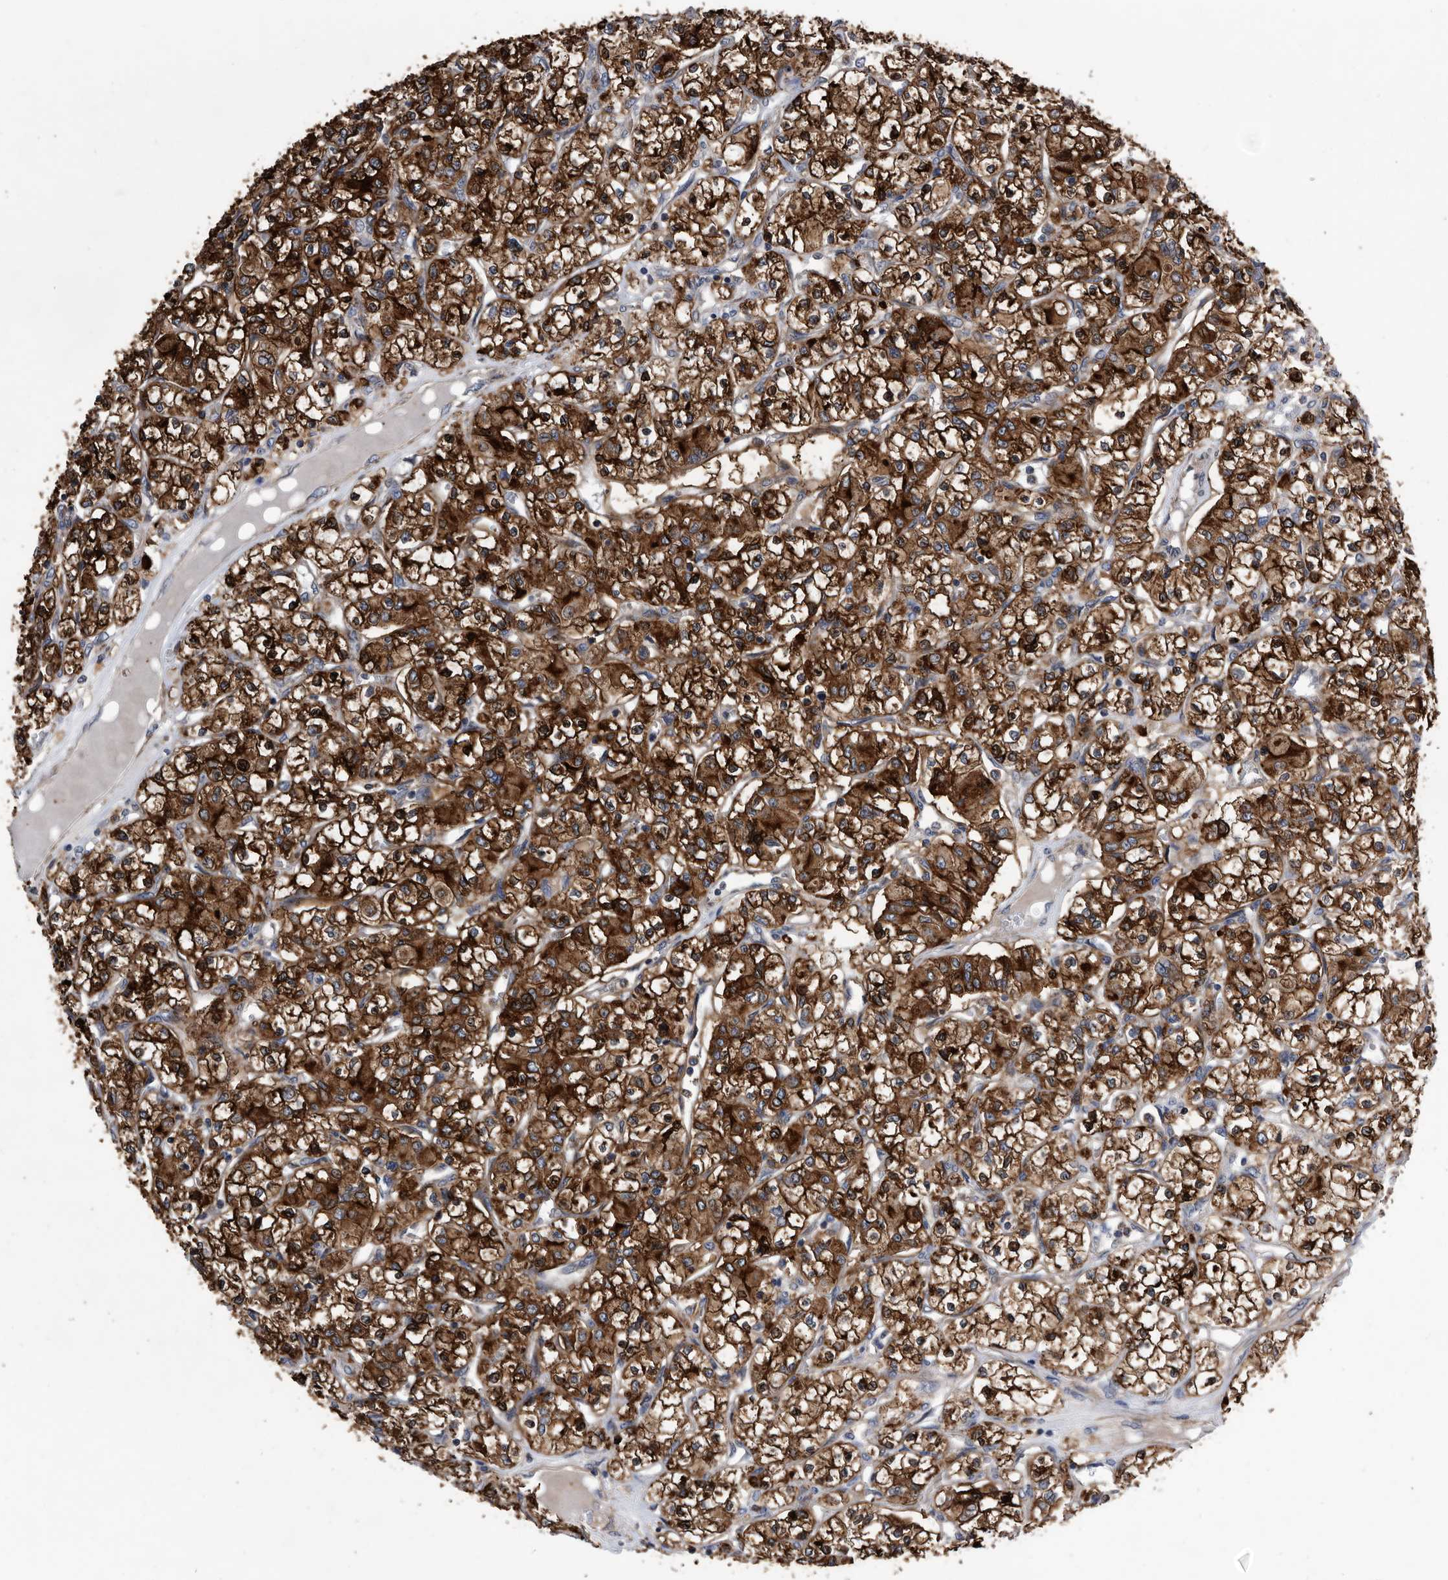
{"staining": {"intensity": "strong", "quantity": ">75%", "location": "cytoplasmic/membranous"}, "tissue": "renal cancer", "cell_type": "Tumor cells", "image_type": "cancer", "snomed": [{"axis": "morphology", "description": "Adenocarcinoma, NOS"}, {"axis": "topography", "description": "Kidney"}], "caption": "Protein staining by immunohistochemistry (IHC) displays strong cytoplasmic/membranous staining in about >75% of tumor cells in renal cancer.", "gene": "BAIAP3", "patient": {"sex": "female", "age": 59}}